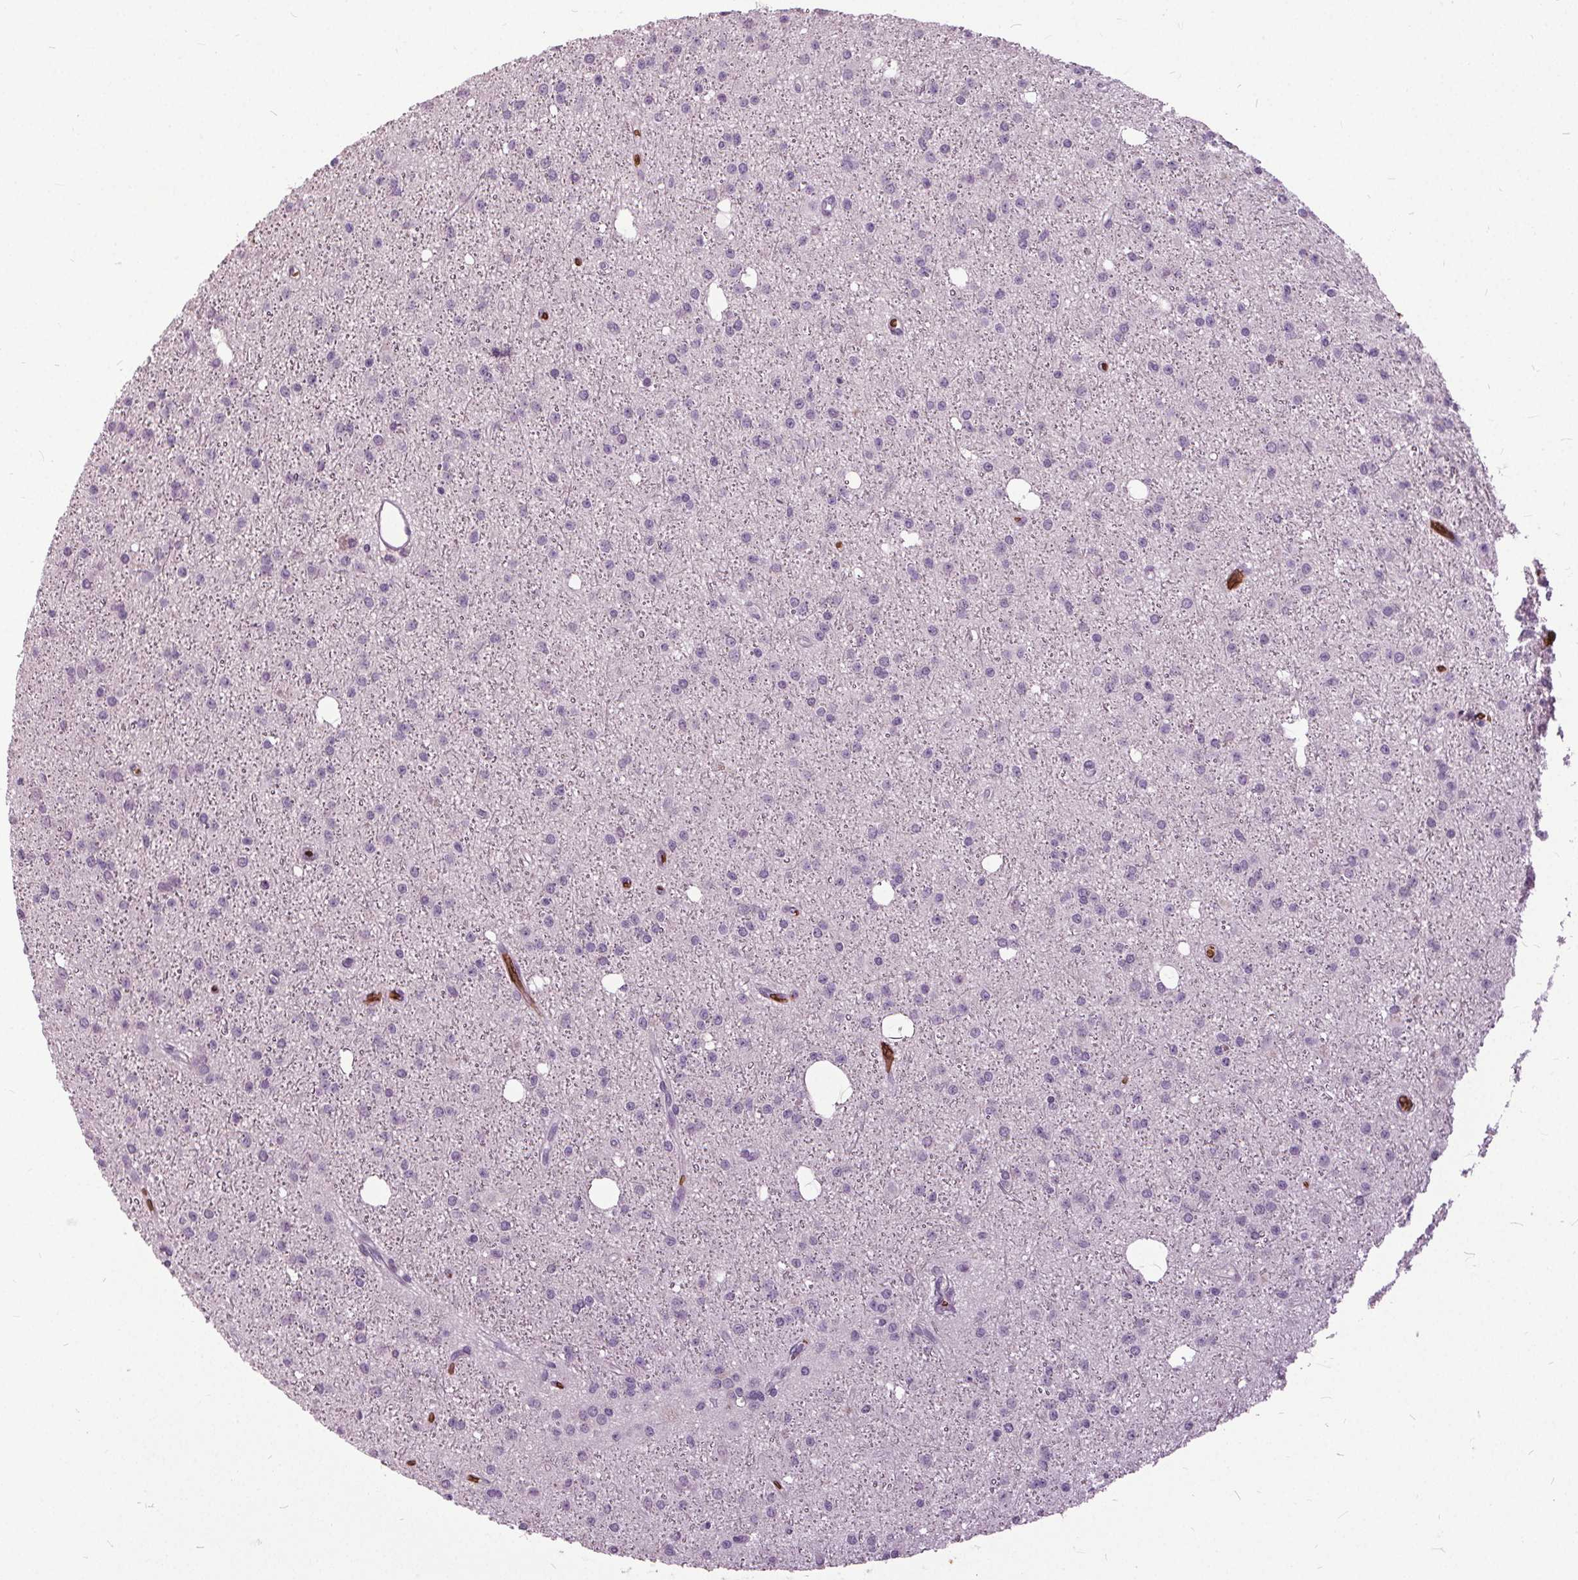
{"staining": {"intensity": "negative", "quantity": "none", "location": "none"}, "tissue": "glioma", "cell_type": "Tumor cells", "image_type": "cancer", "snomed": [{"axis": "morphology", "description": "Glioma, malignant, Low grade"}, {"axis": "topography", "description": "Brain"}], "caption": "IHC of low-grade glioma (malignant) reveals no positivity in tumor cells. (Stains: DAB immunohistochemistry (IHC) with hematoxylin counter stain, Microscopy: brightfield microscopy at high magnification).", "gene": "SLC4A1", "patient": {"sex": "male", "age": 27}}